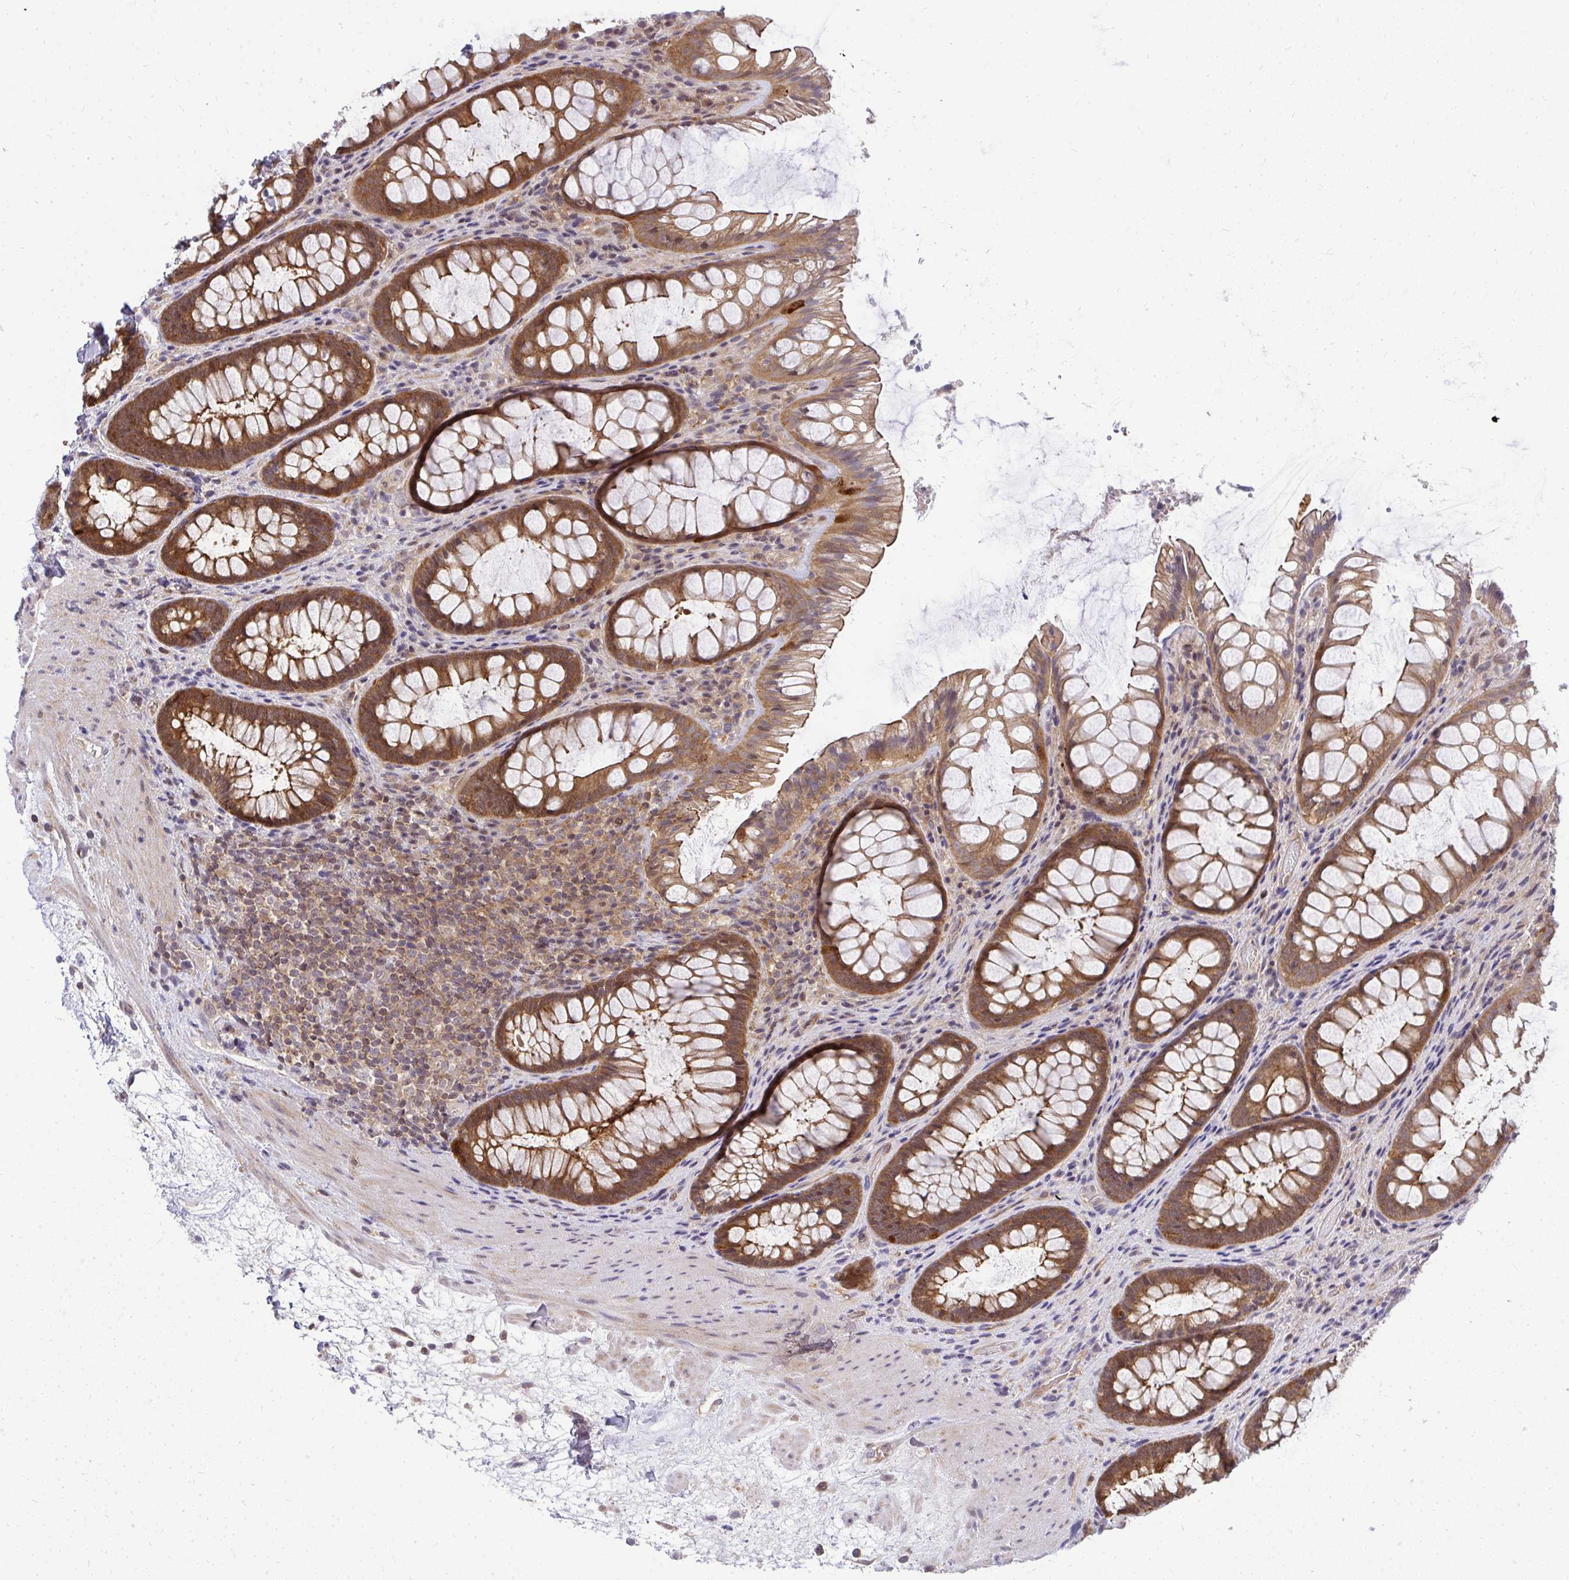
{"staining": {"intensity": "moderate", "quantity": ">75%", "location": "cytoplasmic/membranous"}, "tissue": "rectum", "cell_type": "Glandular cells", "image_type": "normal", "snomed": [{"axis": "morphology", "description": "Normal tissue, NOS"}, {"axis": "topography", "description": "Rectum"}], "caption": "Moderate cytoplasmic/membranous protein staining is seen in about >75% of glandular cells in rectum. (Brightfield microscopy of DAB IHC at high magnification).", "gene": "HDHD2", "patient": {"sex": "male", "age": 72}}